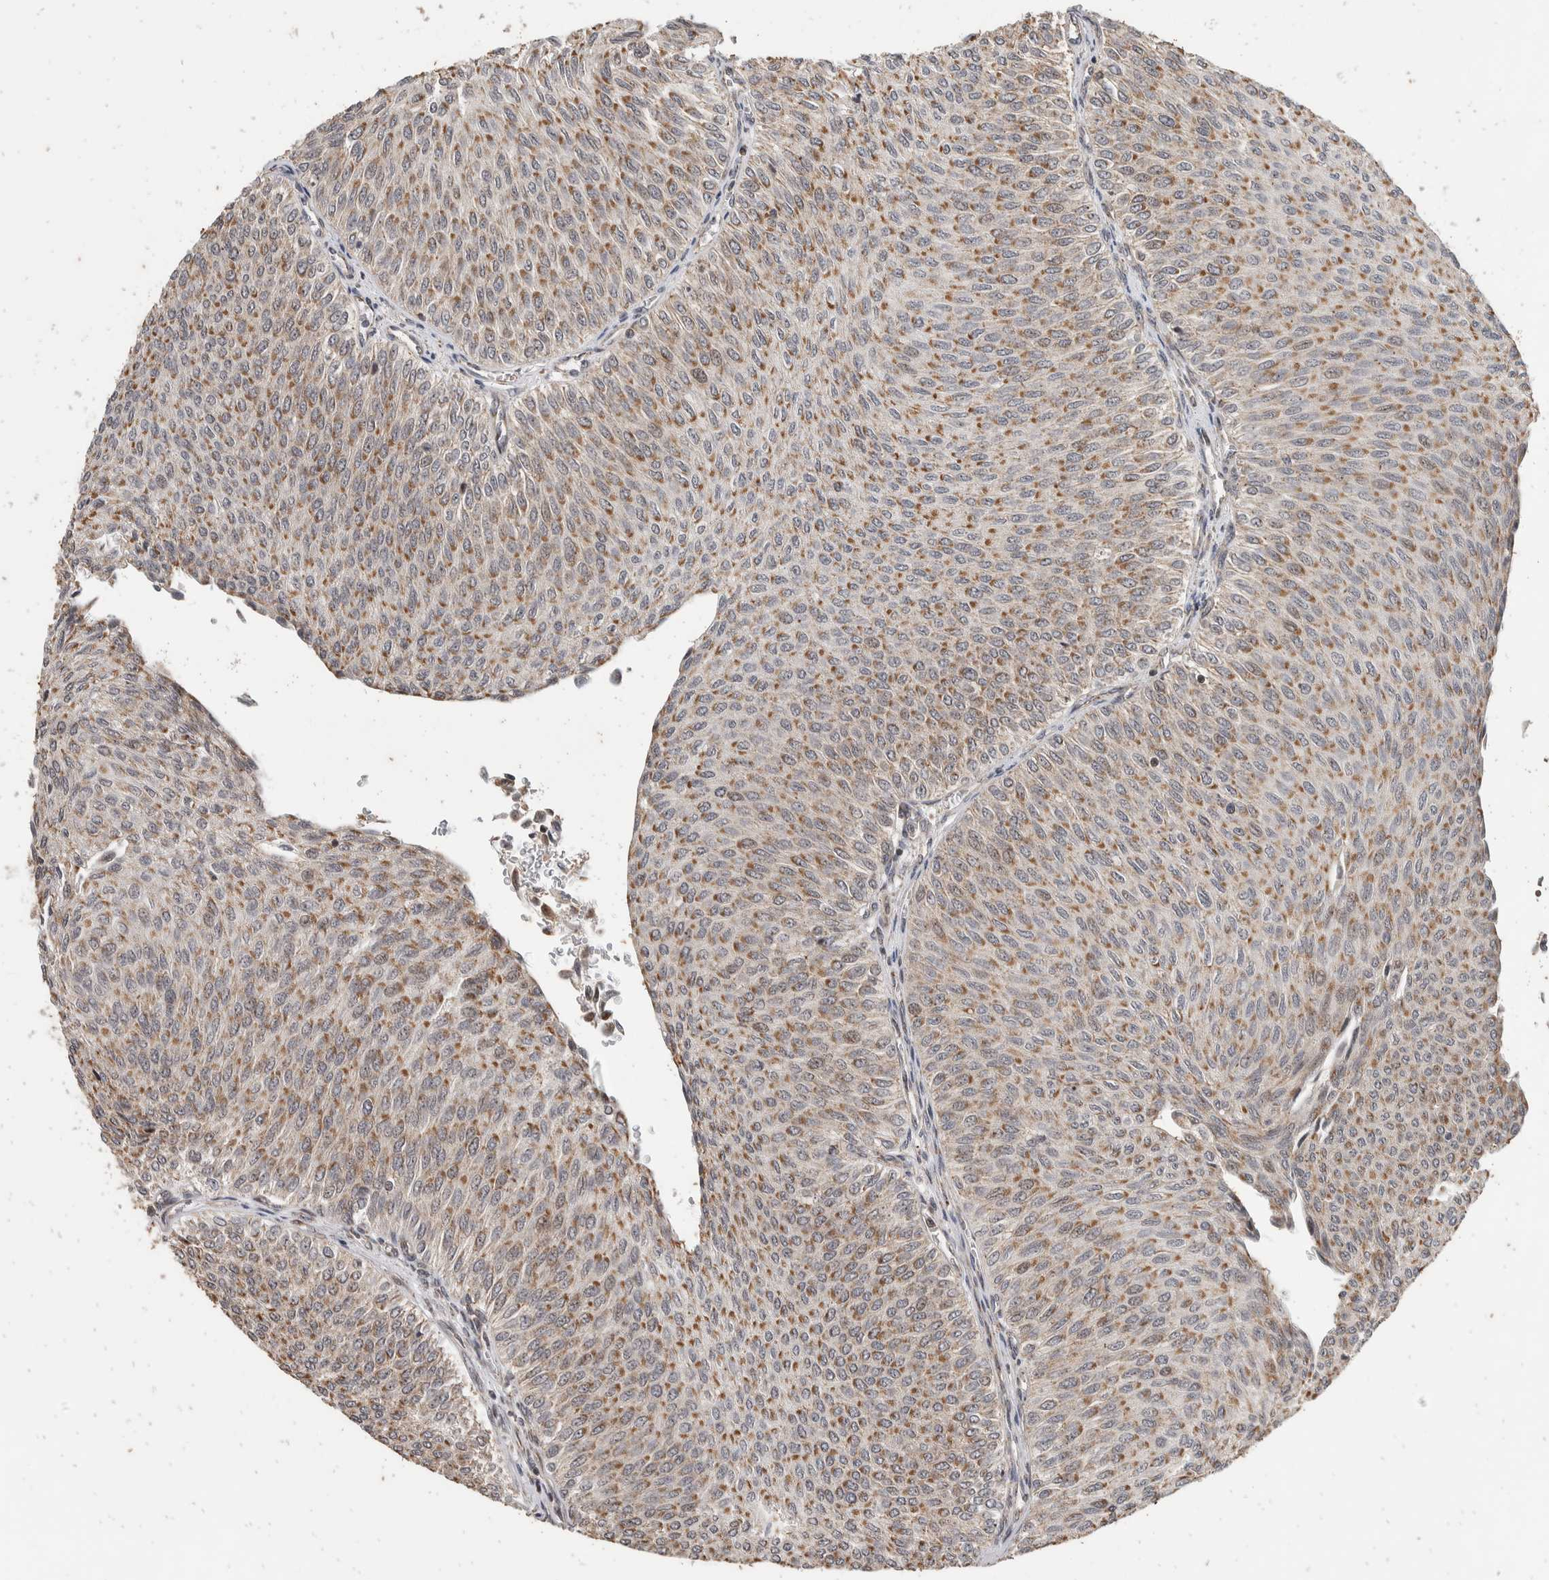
{"staining": {"intensity": "weak", "quantity": ">75%", "location": "cytoplasmic/membranous"}, "tissue": "urothelial cancer", "cell_type": "Tumor cells", "image_type": "cancer", "snomed": [{"axis": "morphology", "description": "Urothelial carcinoma, Low grade"}, {"axis": "topography", "description": "Urinary bladder"}], "caption": "Protein expression by immunohistochemistry shows weak cytoplasmic/membranous positivity in about >75% of tumor cells in low-grade urothelial carcinoma.", "gene": "ATXN7L1", "patient": {"sex": "male", "age": 78}}